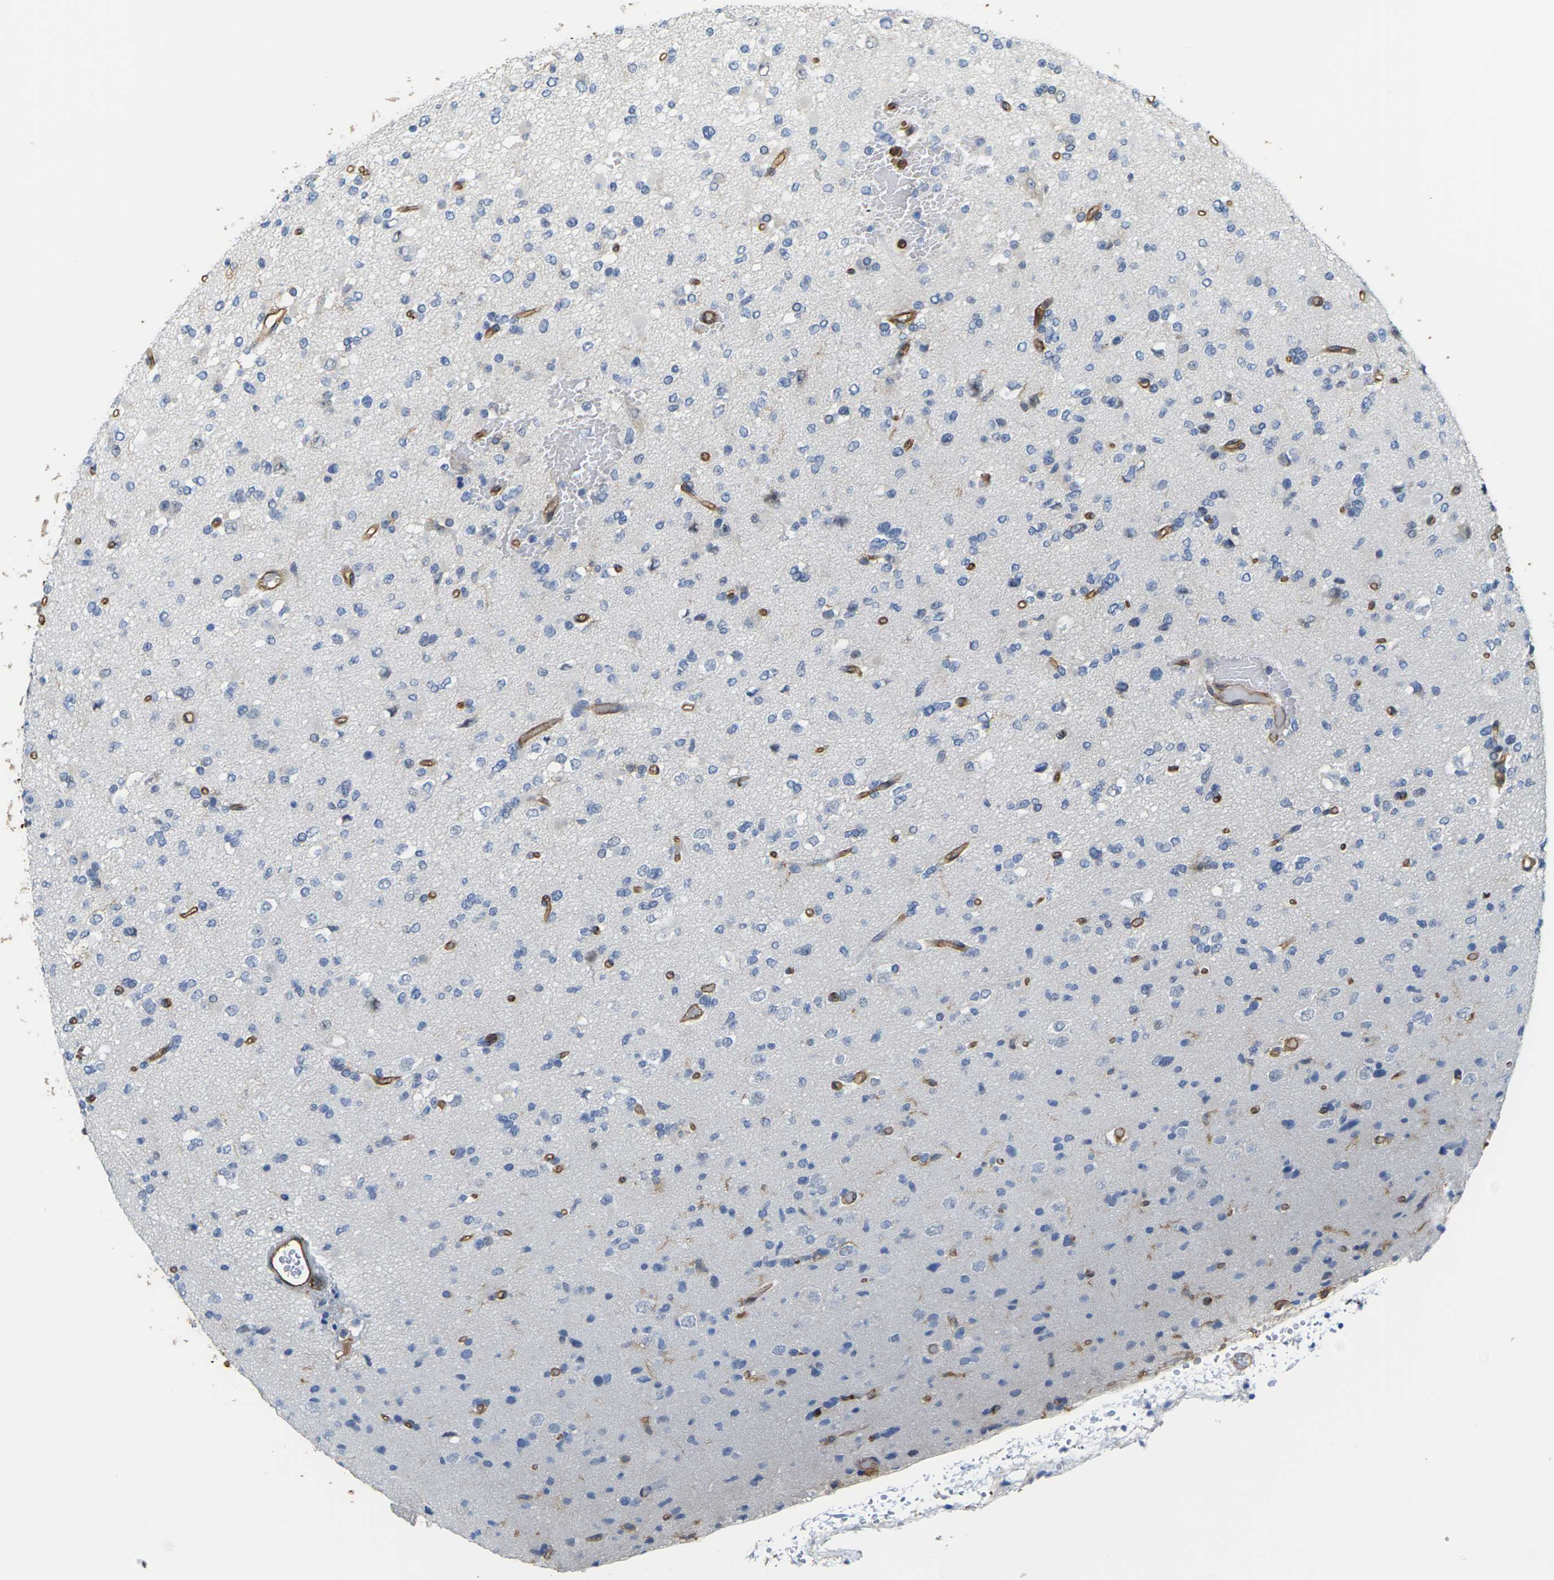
{"staining": {"intensity": "negative", "quantity": "none", "location": "none"}, "tissue": "glioma", "cell_type": "Tumor cells", "image_type": "cancer", "snomed": [{"axis": "morphology", "description": "Glioma, malignant, Low grade"}, {"axis": "topography", "description": "Brain"}], "caption": "A histopathology image of human glioma is negative for staining in tumor cells.", "gene": "IQGAP1", "patient": {"sex": "female", "age": 22}}